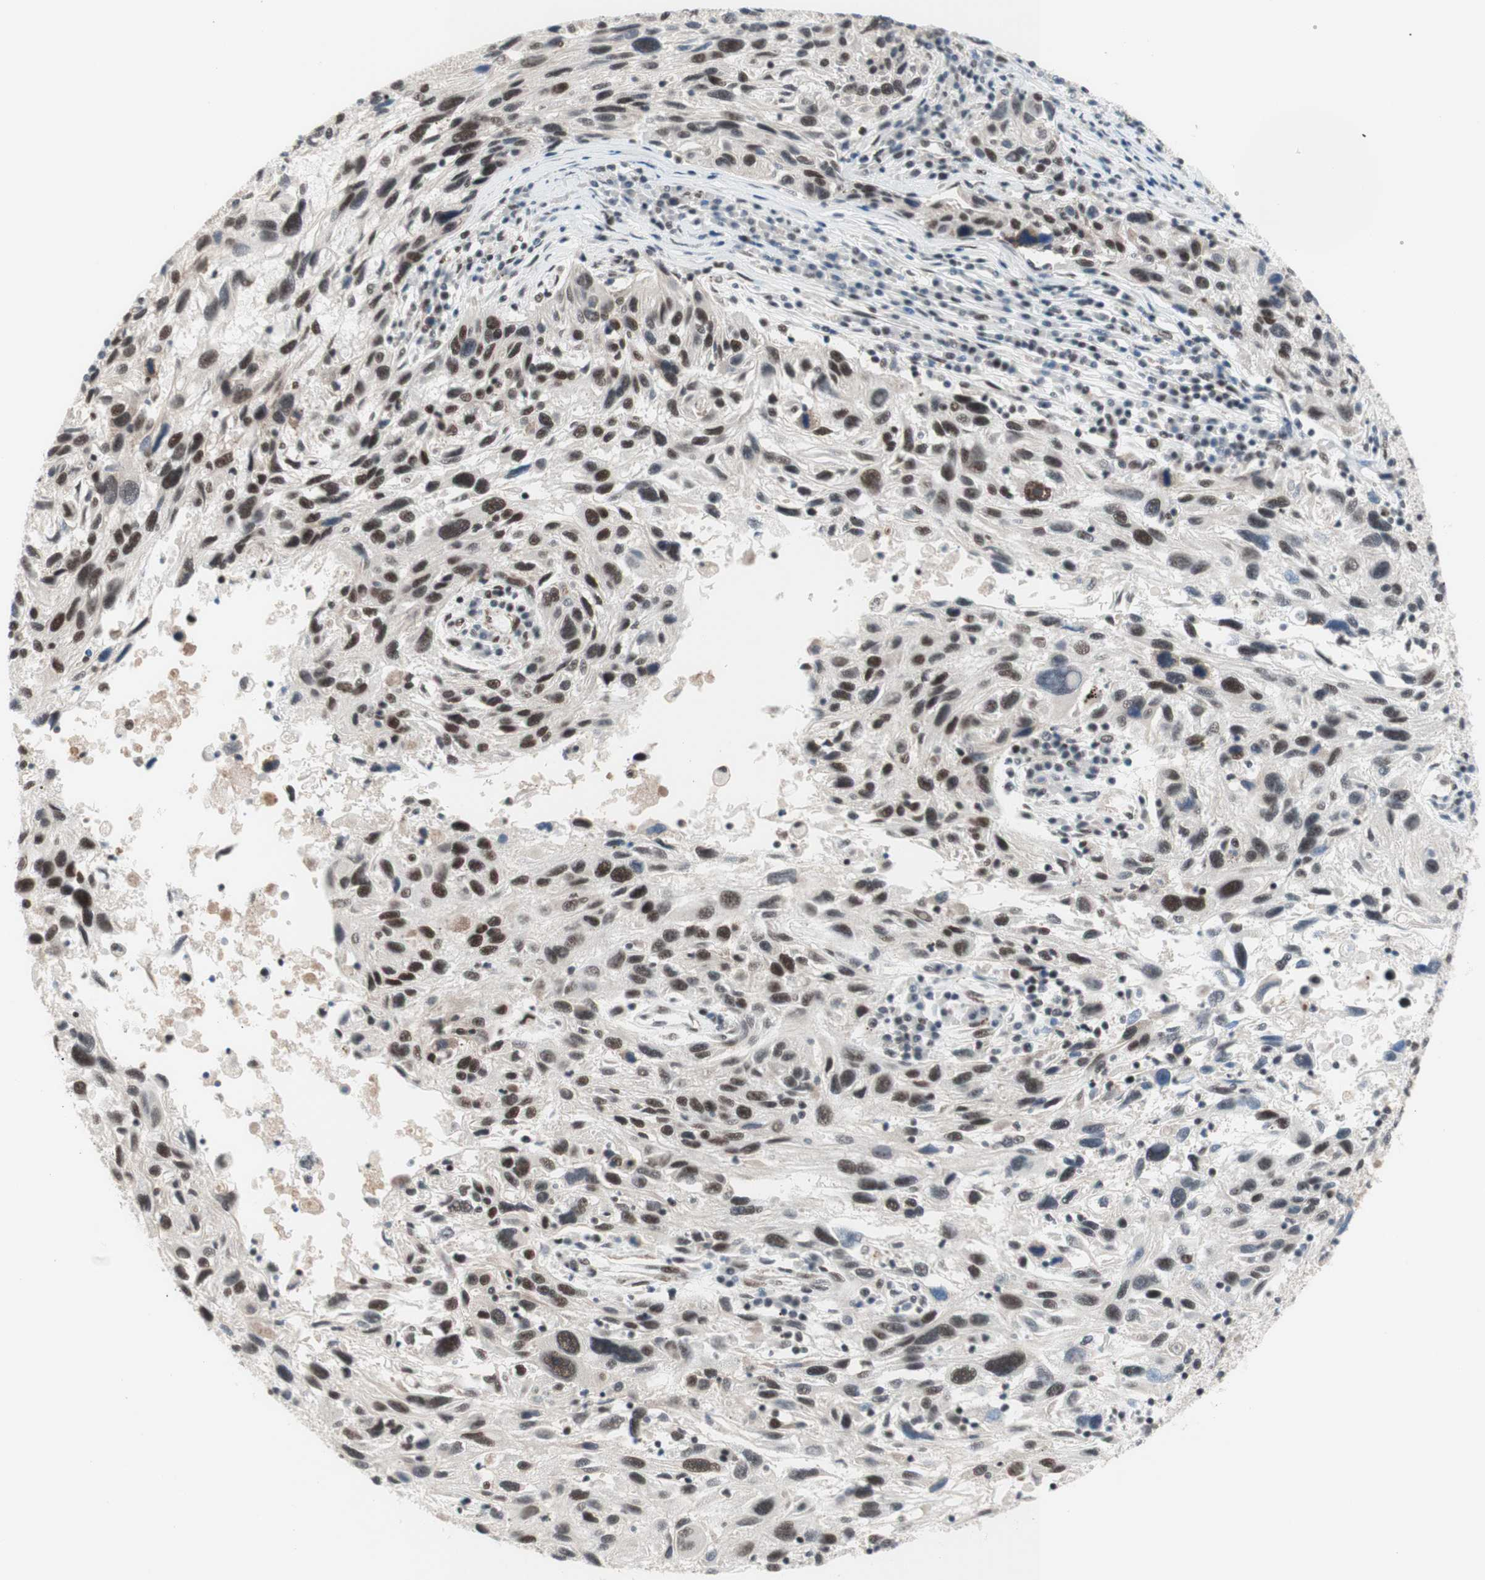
{"staining": {"intensity": "strong", "quantity": ">75%", "location": "nuclear"}, "tissue": "melanoma", "cell_type": "Tumor cells", "image_type": "cancer", "snomed": [{"axis": "morphology", "description": "Malignant melanoma, NOS"}, {"axis": "topography", "description": "Skin"}], "caption": "Malignant melanoma stained for a protein (brown) shows strong nuclear positive expression in about >75% of tumor cells.", "gene": "PRPF19", "patient": {"sex": "male", "age": 53}}